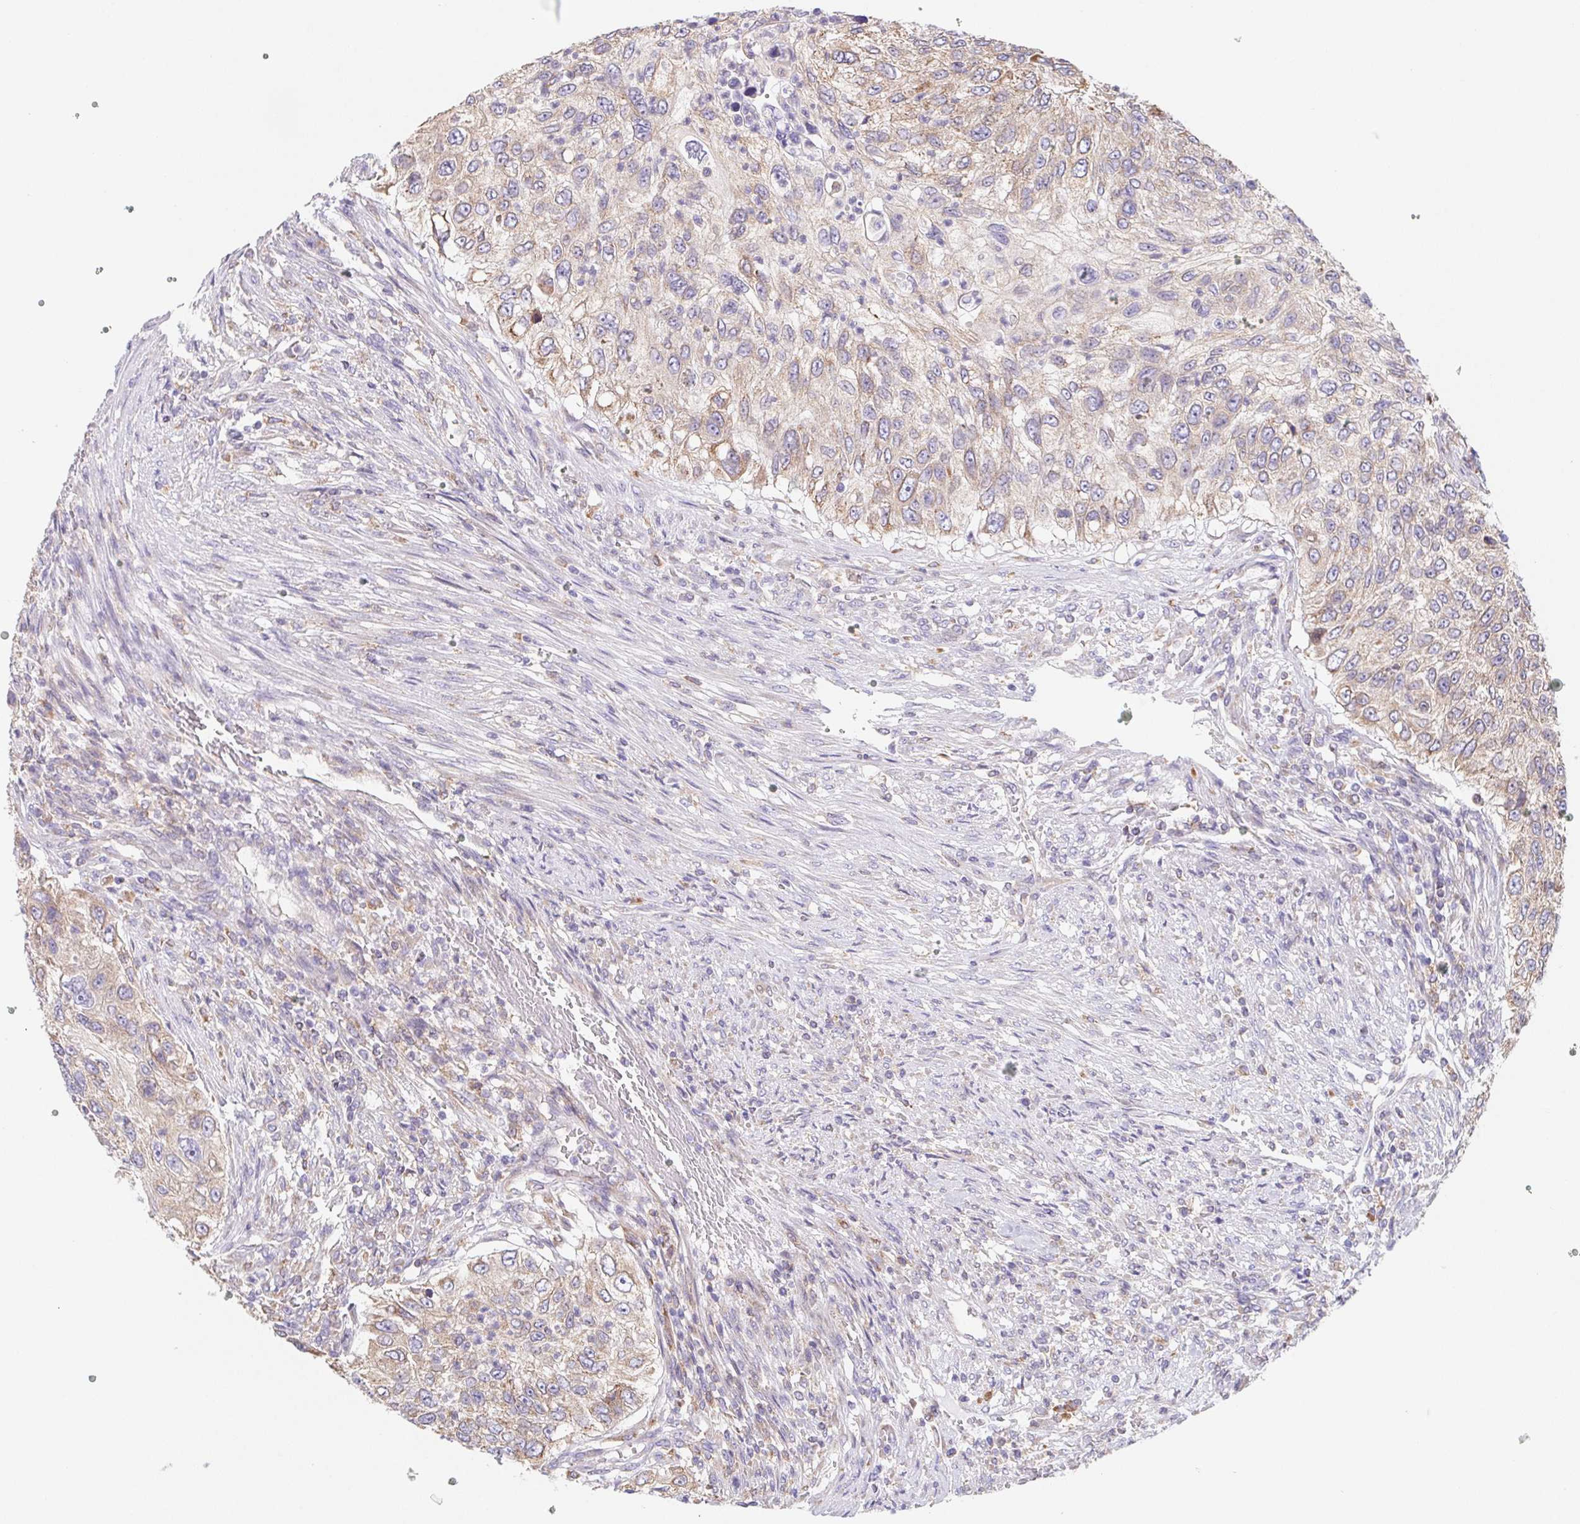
{"staining": {"intensity": "weak", "quantity": ">75%", "location": "cytoplasmic/membranous"}, "tissue": "urothelial cancer", "cell_type": "Tumor cells", "image_type": "cancer", "snomed": [{"axis": "morphology", "description": "Urothelial carcinoma, High grade"}, {"axis": "topography", "description": "Urinary bladder"}], "caption": "Immunohistochemical staining of human urothelial cancer shows weak cytoplasmic/membranous protein positivity in approximately >75% of tumor cells. The staining was performed using DAB, with brown indicating positive protein expression. Nuclei are stained blue with hematoxylin.", "gene": "ADAM8", "patient": {"sex": "female", "age": 60}}